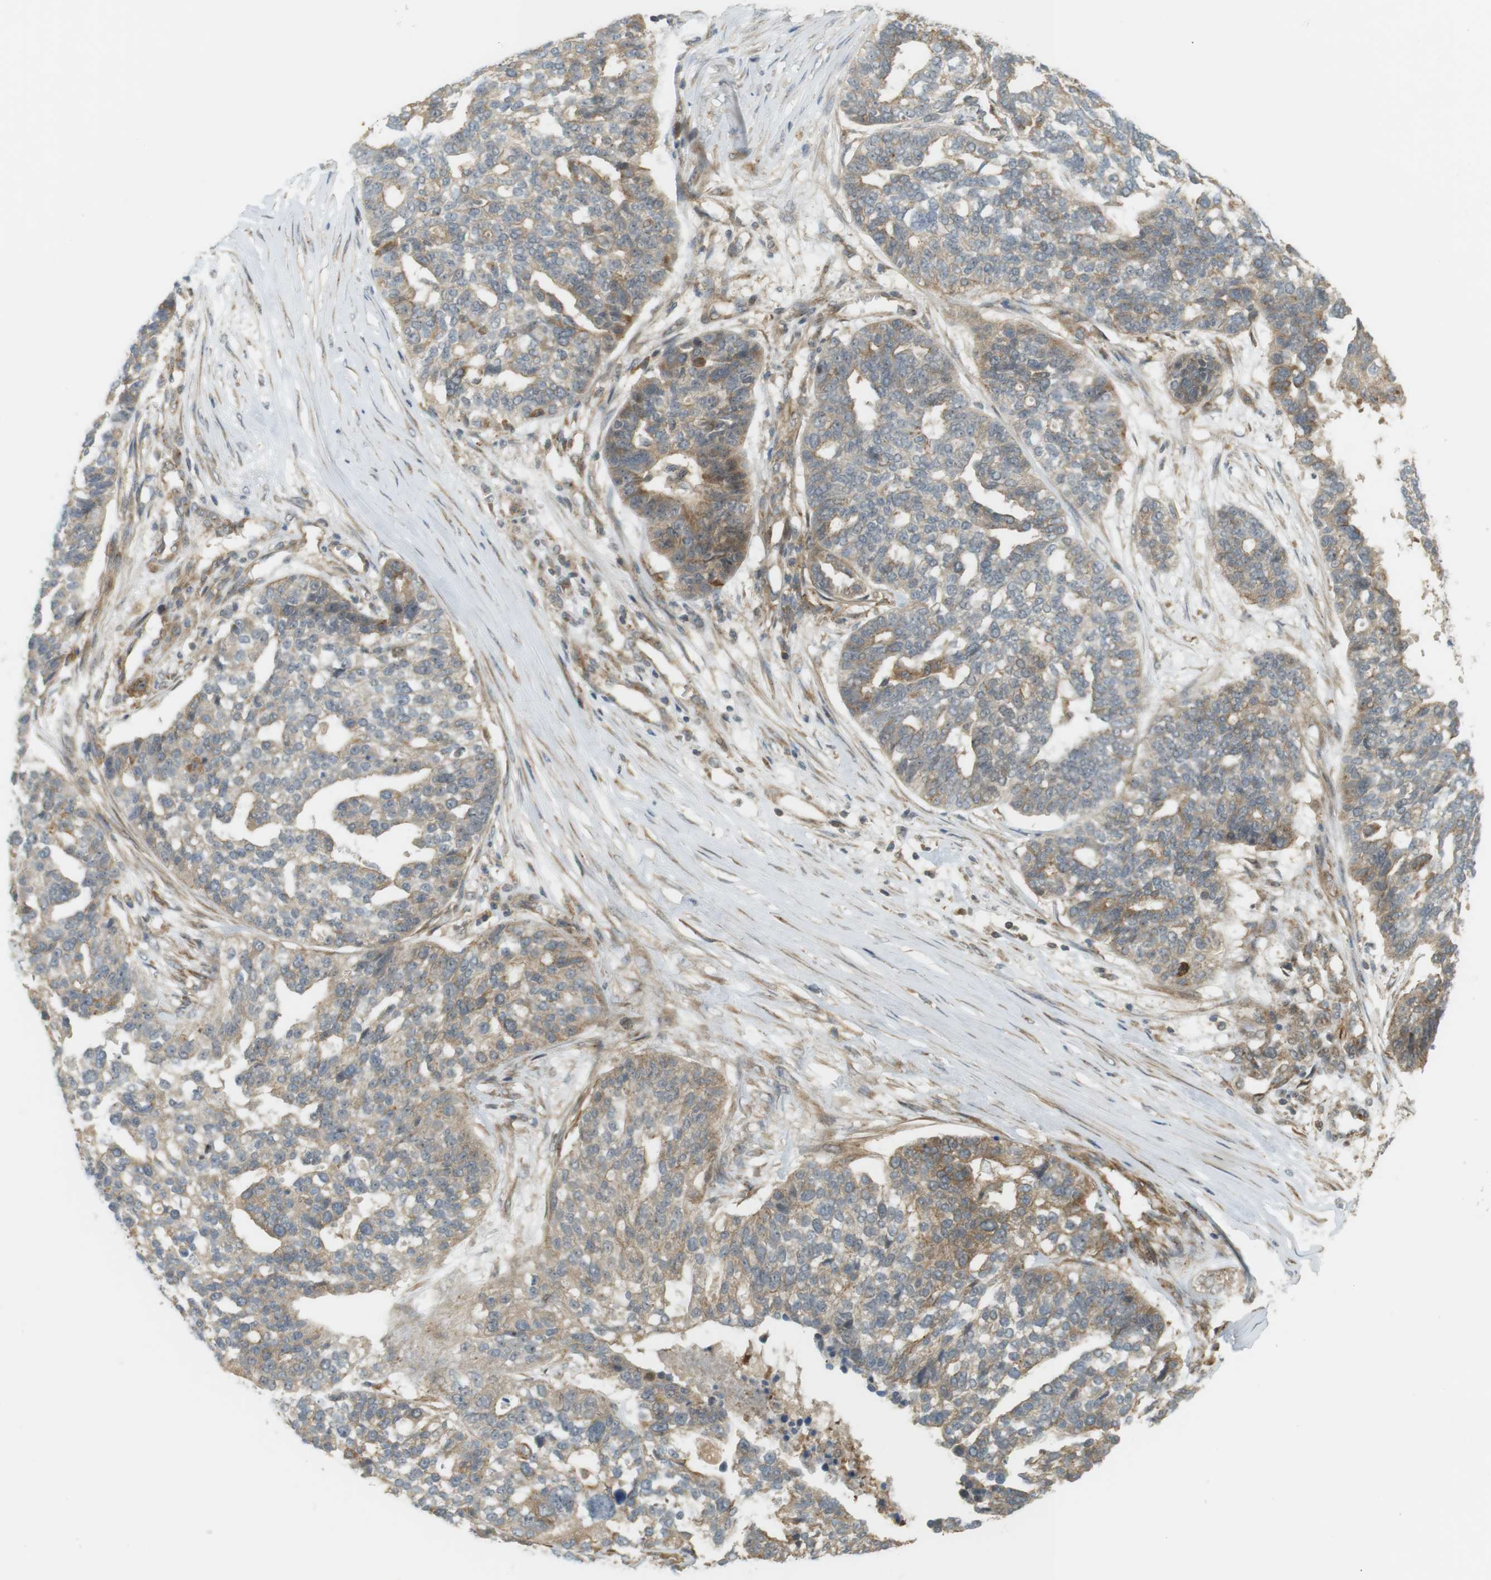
{"staining": {"intensity": "moderate", "quantity": "25%-75%", "location": "cytoplasmic/membranous"}, "tissue": "ovarian cancer", "cell_type": "Tumor cells", "image_type": "cancer", "snomed": [{"axis": "morphology", "description": "Cystadenocarcinoma, serous, NOS"}, {"axis": "topography", "description": "Ovary"}], "caption": "The immunohistochemical stain labels moderate cytoplasmic/membranous positivity in tumor cells of ovarian serous cystadenocarcinoma tissue.", "gene": "PA2G4", "patient": {"sex": "female", "age": 59}}